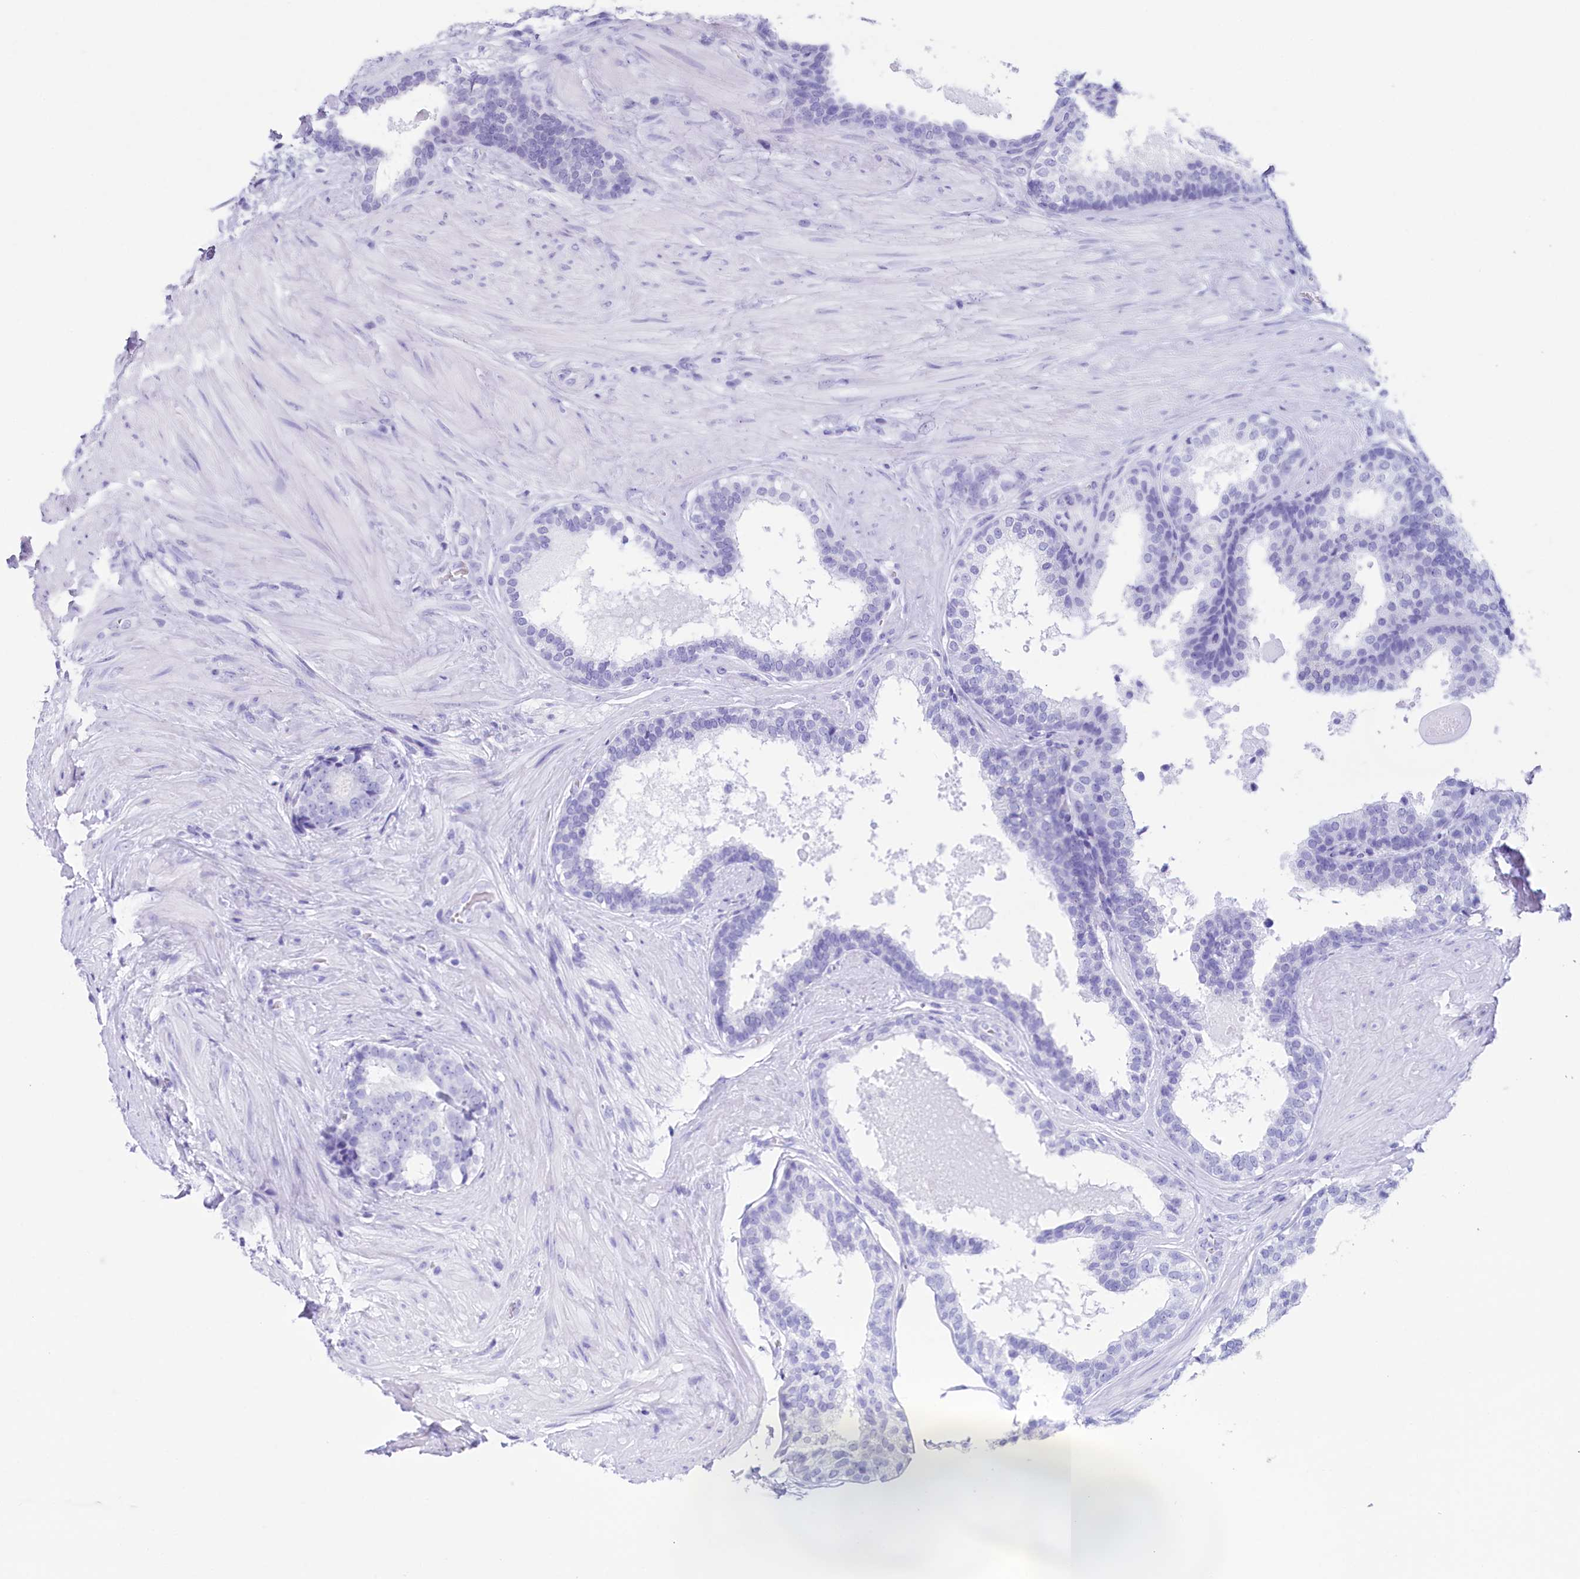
{"staining": {"intensity": "negative", "quantity": "none", "location": "none"}, "tissue": "prostate cancer", "cell_type": "Tumor cells", "image_type": "cancer", "snomed": [{"axis": "morphology", "description": "Adenocarcinoma, High grade"}, {"axis": "topography", "description": "Prostate"}], "caption": "Human prostate cancer (high-grade adenocarcinoma) stained for a protein using immunohistochemistry shows no expression in tumor cells.", "gene": "LMOD3", "patient": {"sex": "male", "age": 56}}